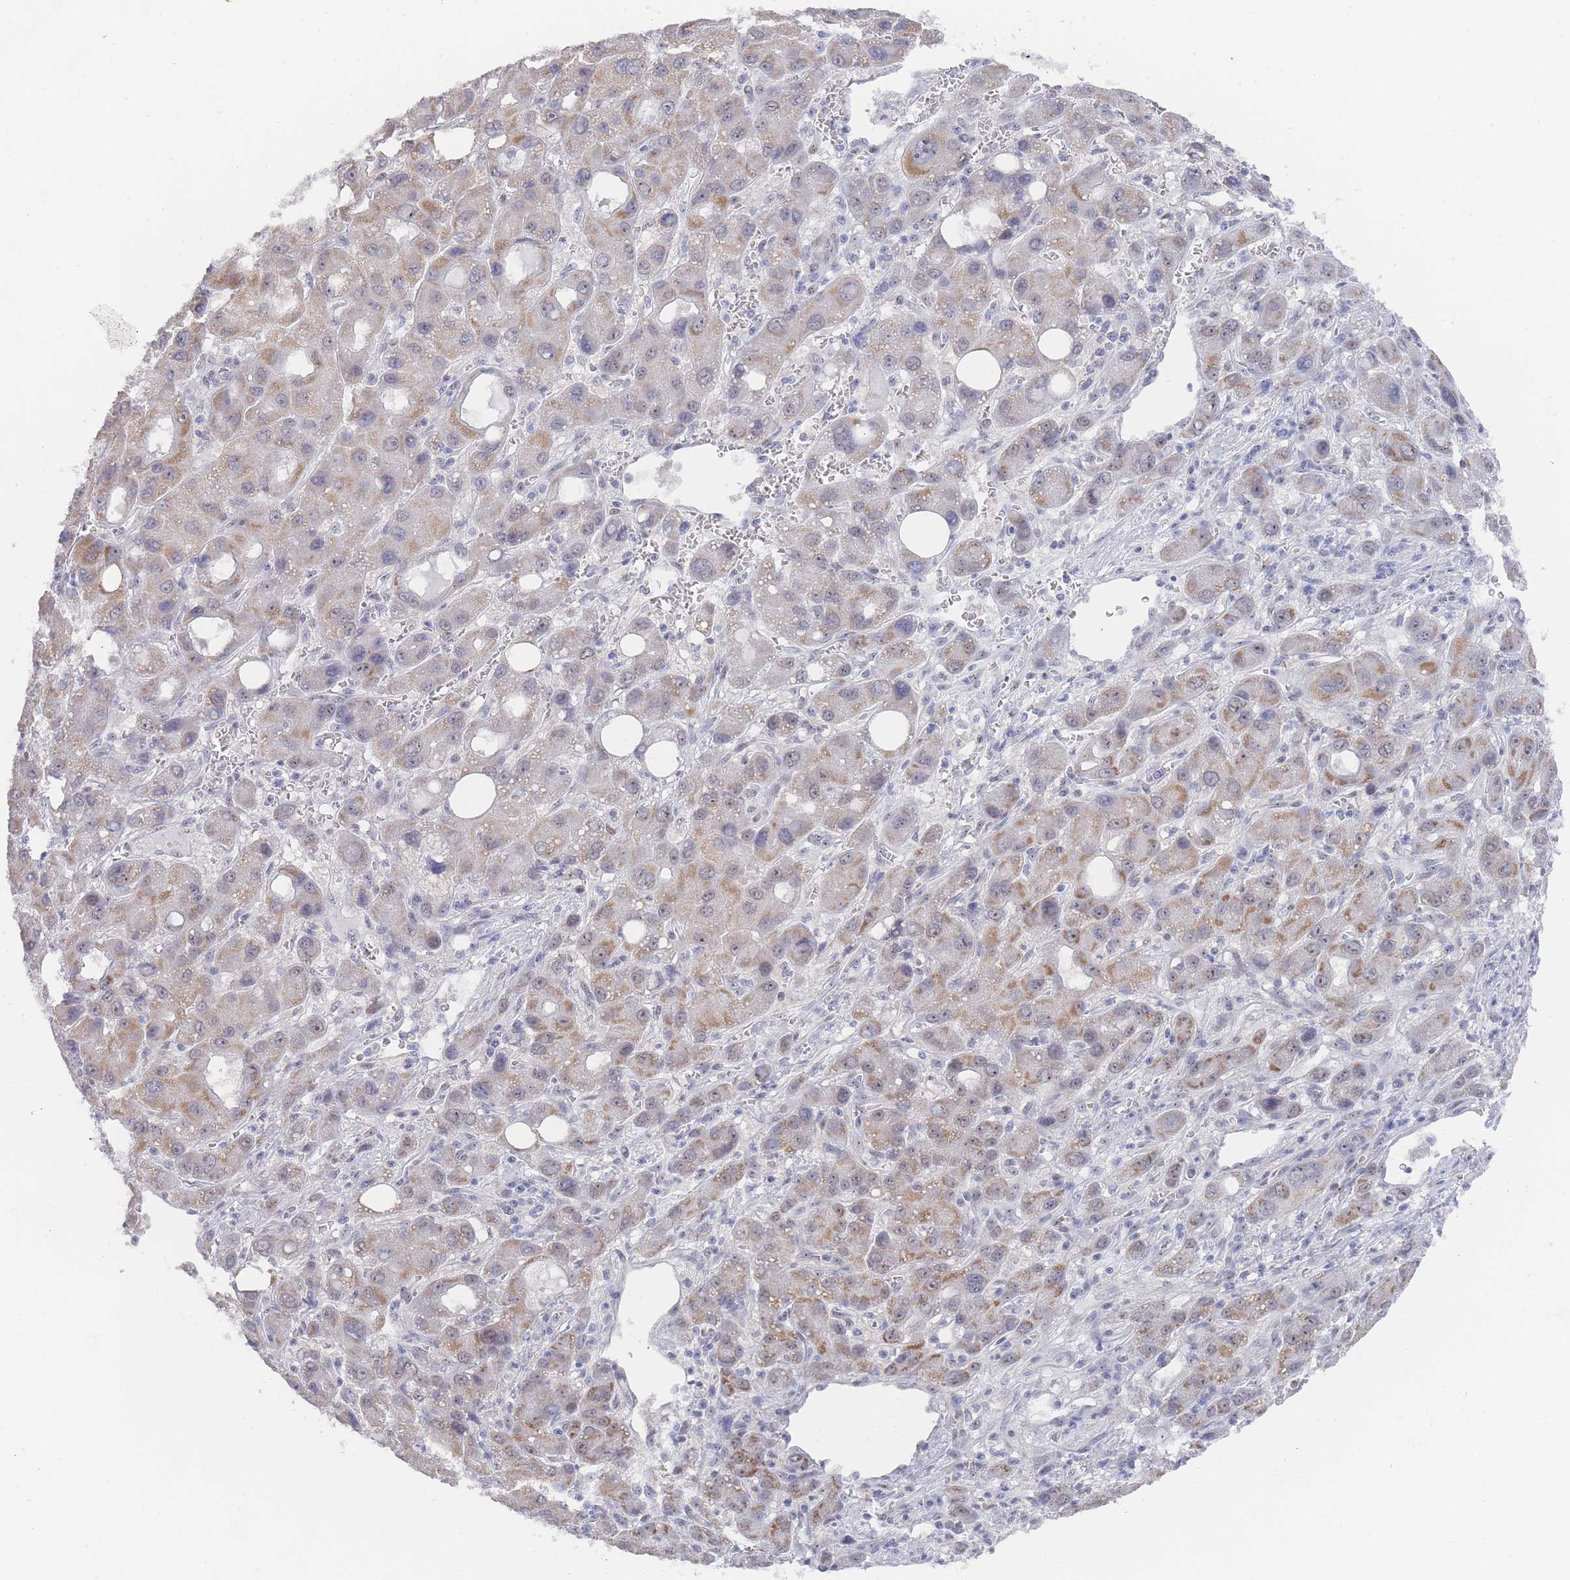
{"staining": {"intensity": "weak", "quantity": "25%-75%", "location": "cytoplasmic/membranous,nuclear"}, "tissue": "liver cancer", "cell_type": "Tumor cells", "image_type": "cancer", "snomed": [{"axis": "morphology", "description": "Carcinoma, Hepatocellular, NOS"}, {"axis": "topography", "description": "Liver"}], "caption": "A high-resolution micrograph shows immunohistochemistry staining of hepatocellular carcinoma (liver), which demonstrates weak cytoplasmic/membranous and nuclear staining in approximately 25%-75% of tumor cells. The staining was performed using DAB, with brown indicating positive protein expression. Nuclei are stained blue with hematoxylin.", "gene": "ZNF142", "patient": {"sex": "male", "age": 55}}